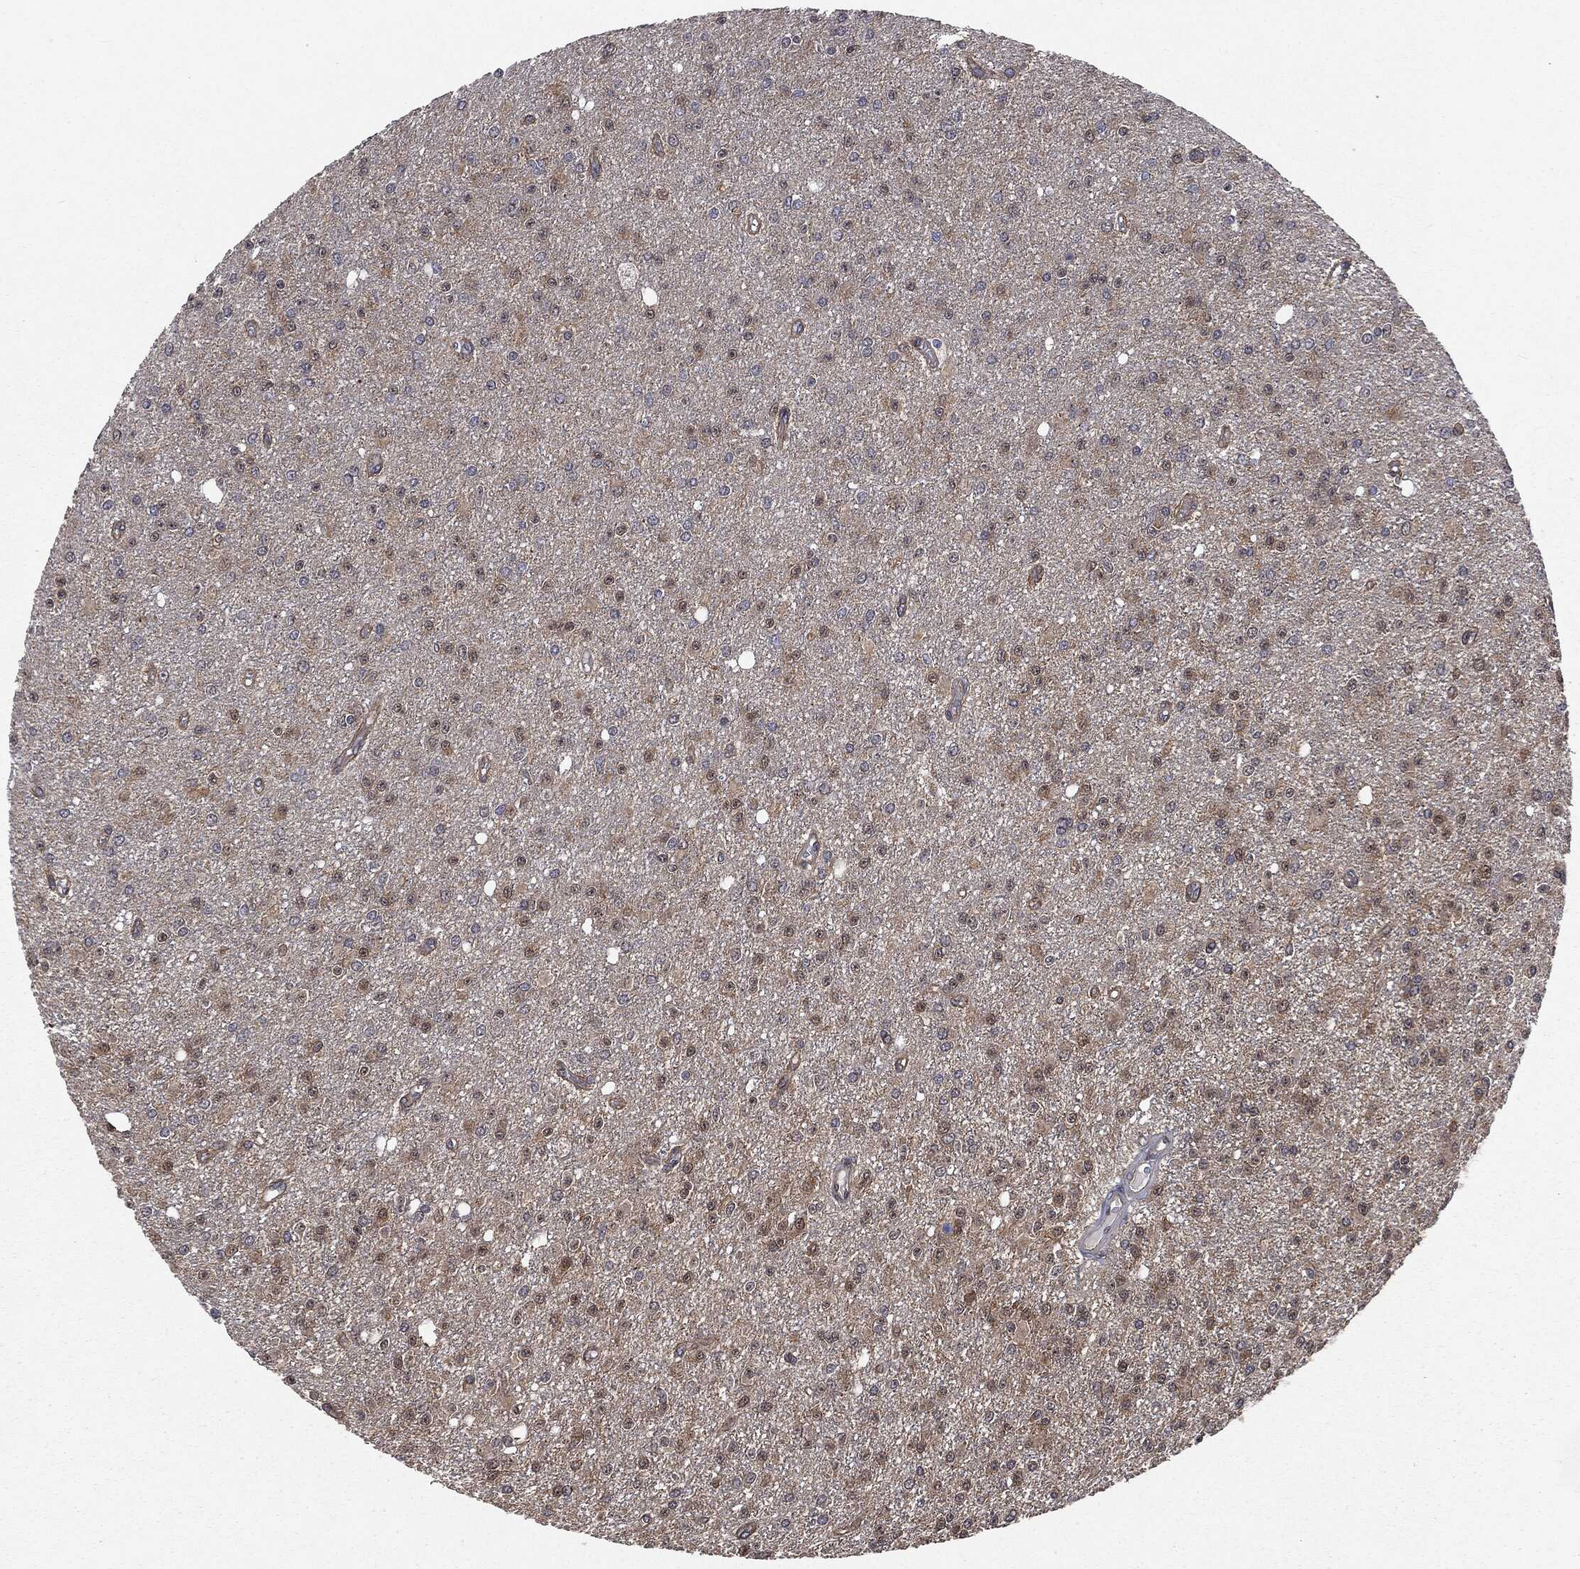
{"staining": {"intensity": "negative", "quantity": "none", "location": "none"}, "tissue": "glioma", "cell_type": "Tumor cells", "image_type": "cancer", "snomed": [{"axis": "morphology", "description": "Glioma, malignant, Low grade"}, {"axis": "topography", "description": "Brain"}], "caption": "The histopathology image exhibits no staining of tumor cells in glioma.", "gene": "EPS15L1", "patient": {"sex": "female", "age": 45}}